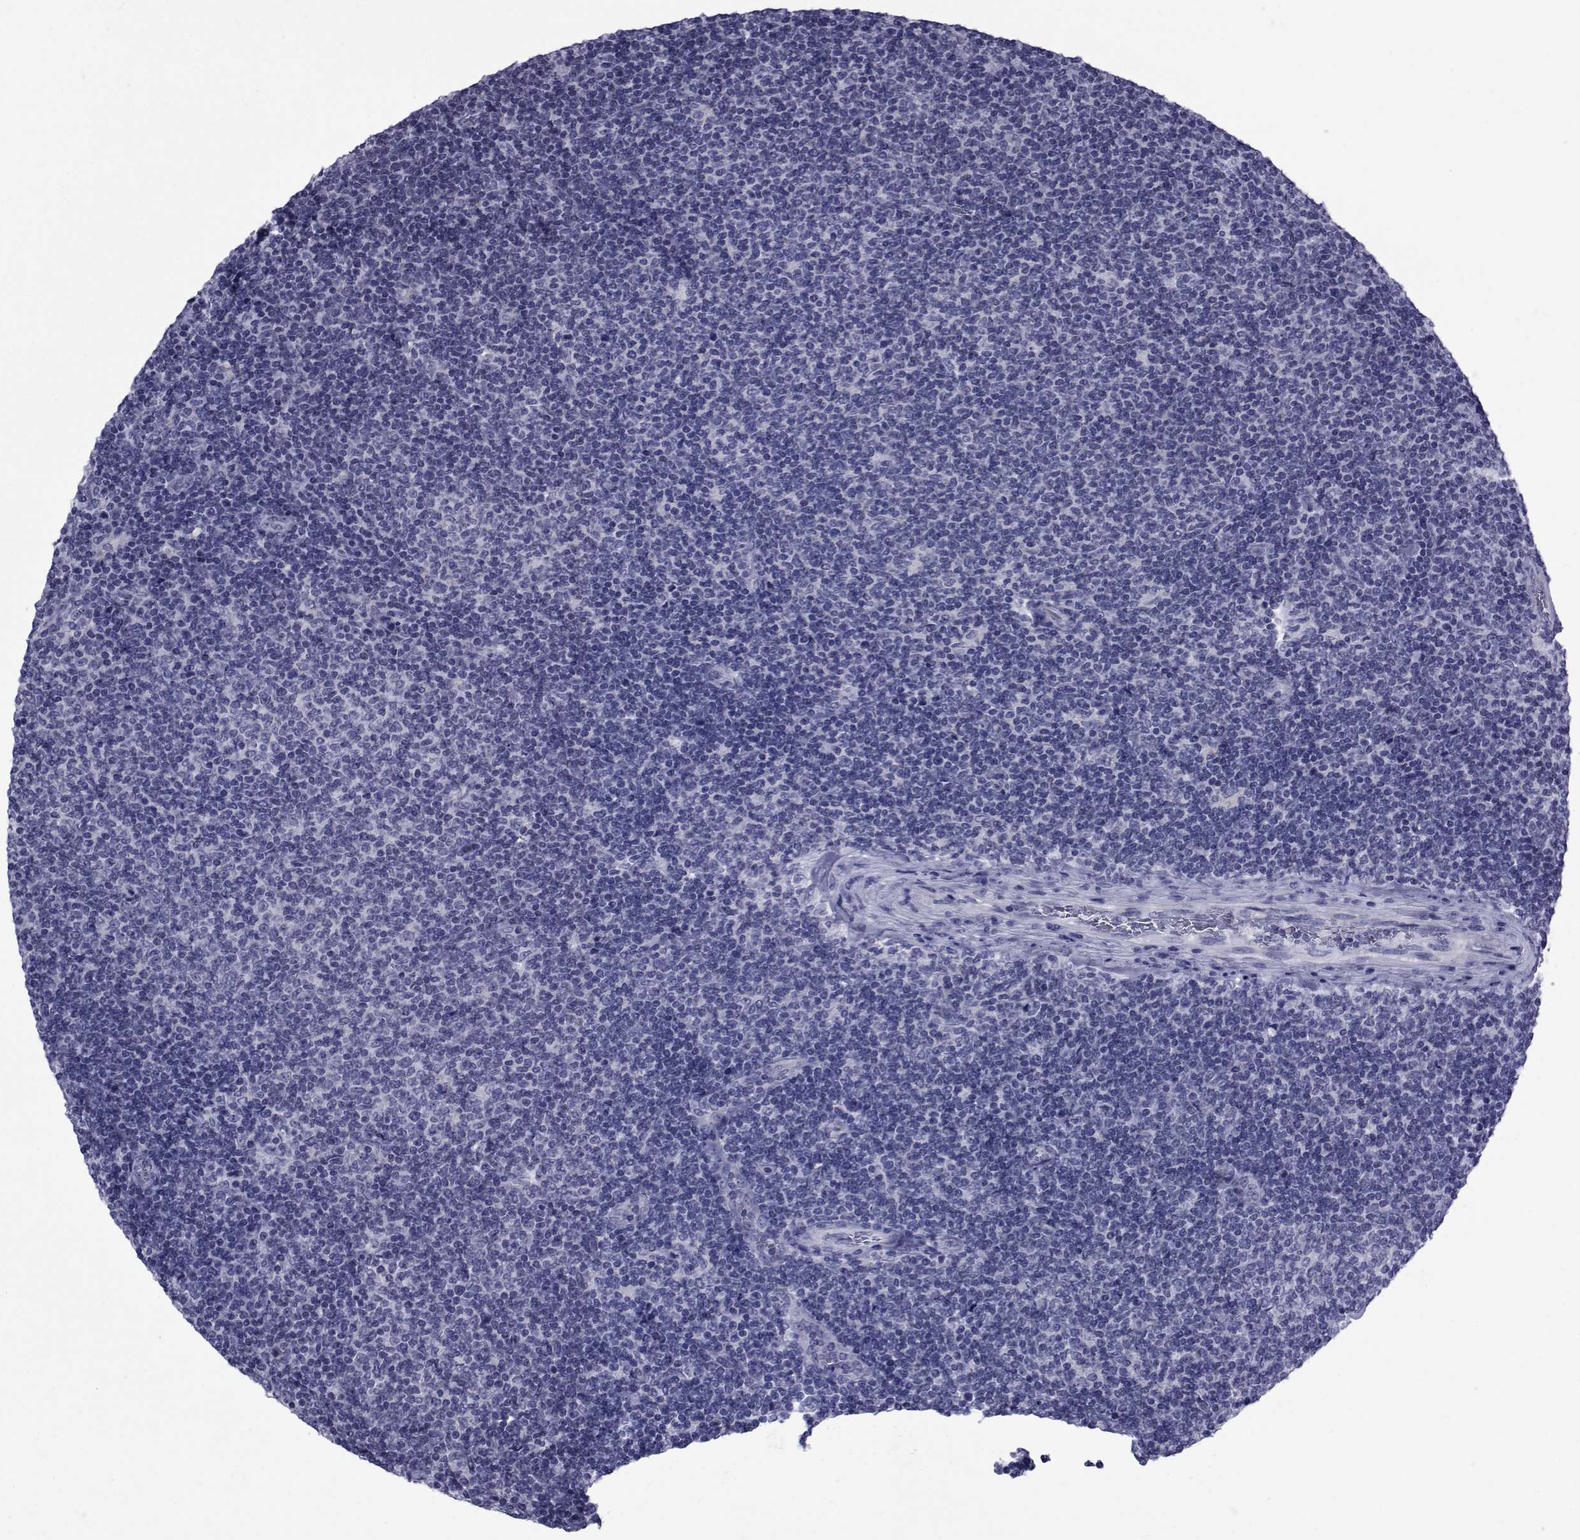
{"staining": {"intensity": "negative", "quantity": "none", "location": "none"}, "tissue": "lymphoma", "cell_type": "Tumor cells", "image_type": "cancer", "snomed": [{"axis": "morphology", "description": "Malignant lymphoma, non-Hodgkin's type, Low grade"}, {"axis": "topography", "description": "Lymph node"}], "caption": "The immunohistochemistry (IHC) micrograph has no significant positivity in tumor cells of malignant lymphoma, non-Hodgkin's type (low-grade) tissue.", "gene": "GKAP1", "patient": {"sex": "male", "age": 52}}